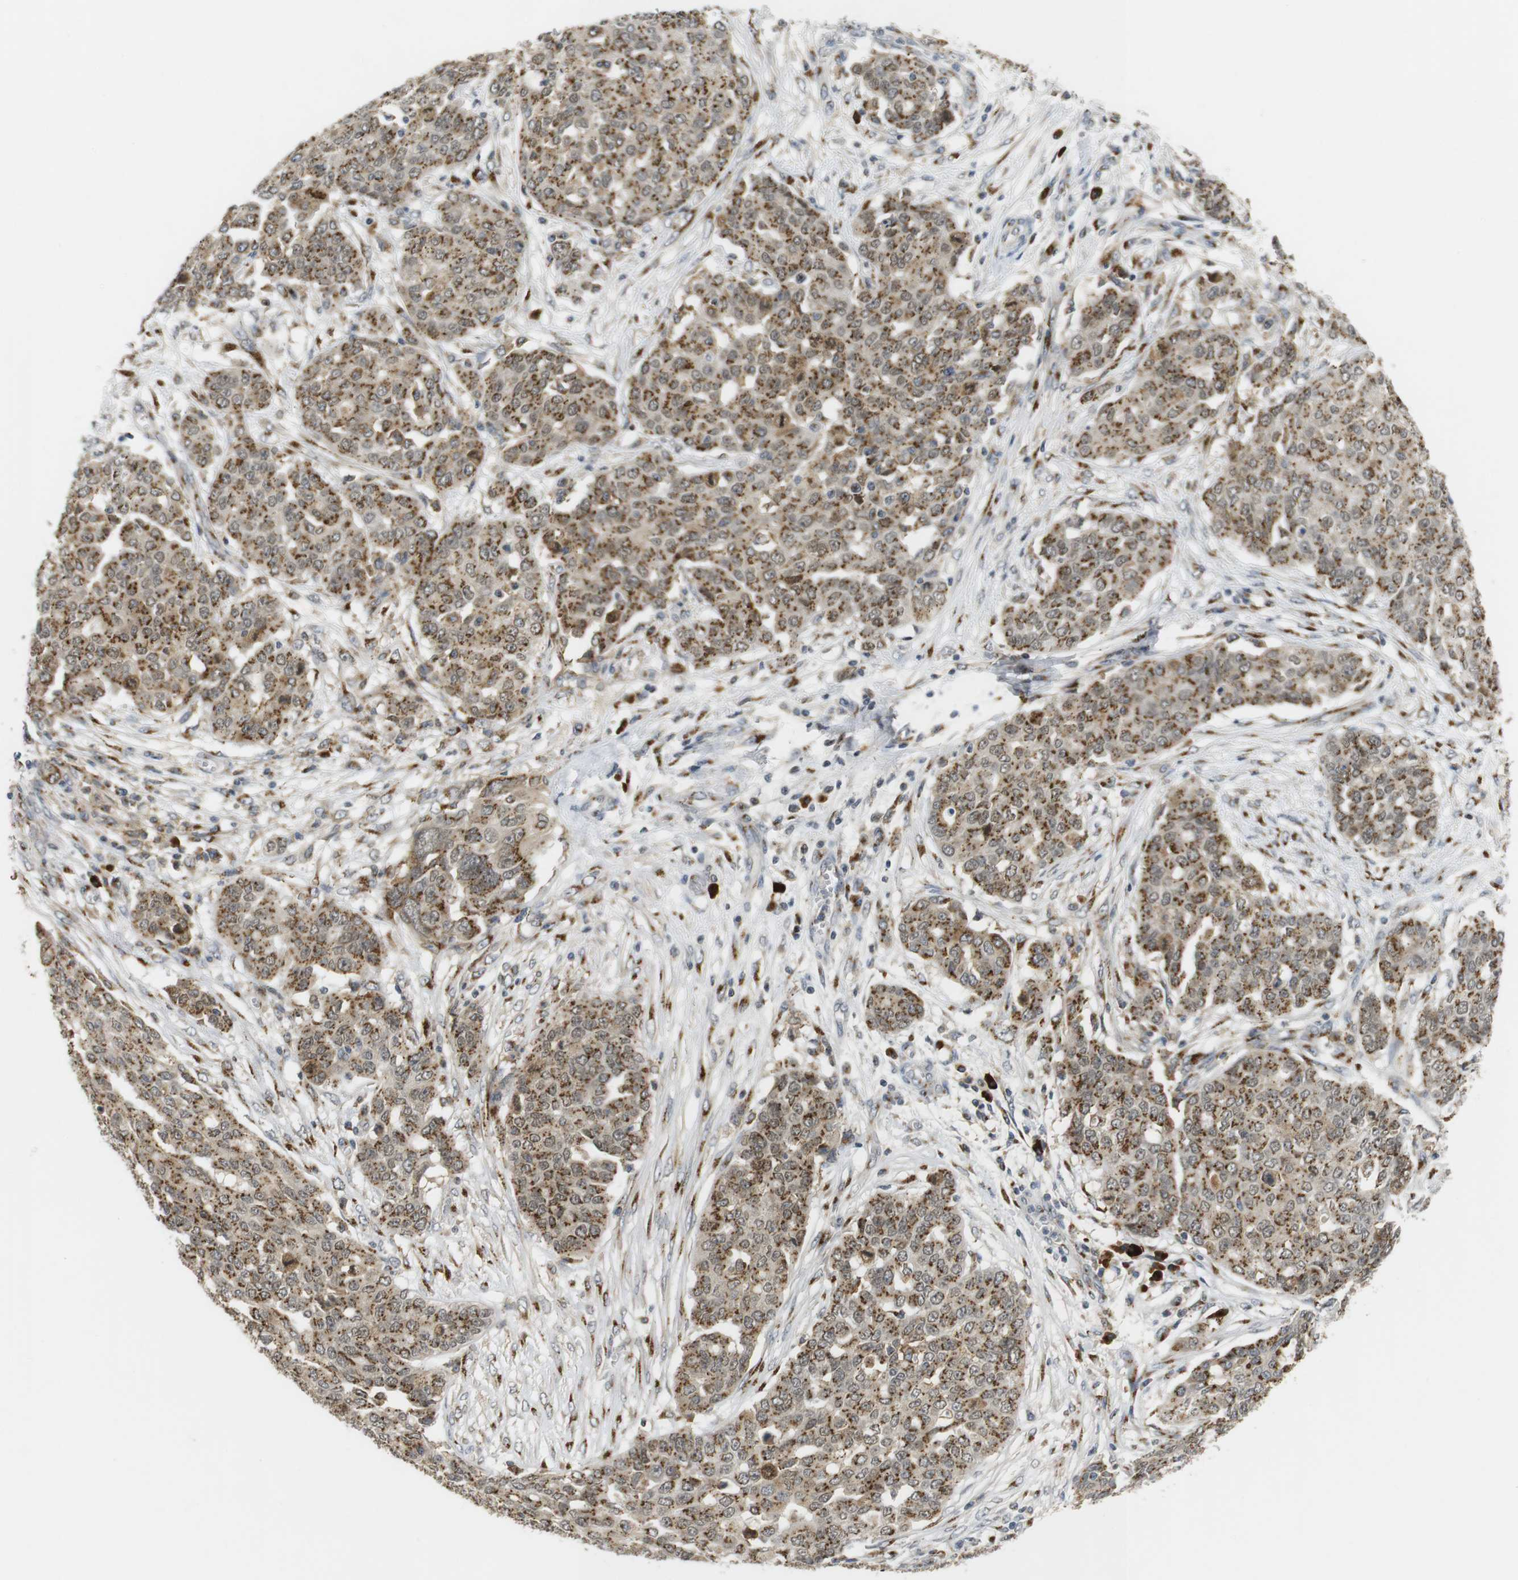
{"staining": {"intensity": "moderate", "quantity": ">75%", "location": "cytoplasmic/membranous"}, "tissue": "ovarian cancer", "cell_type": "Tumor cells", "image_type": "cancer", "snomed": [{"axis": "morphology", "description": "Cystadenocarcinoma, serous, NOS"}, {"axis": "topography", "description": "Soft tissue"}, {"axis": "topography", "description": "Ovary"}], "caption": "A histopathology image showing moderate cytoplasmic/membranous staining in about >75% of tumor cells in serous cystadenocarcinoma (ovarian), as visualized by brown immunohistochemical staining.", "gene": "ZFPL1", "patient": {"sex": "female", "age": 57}}